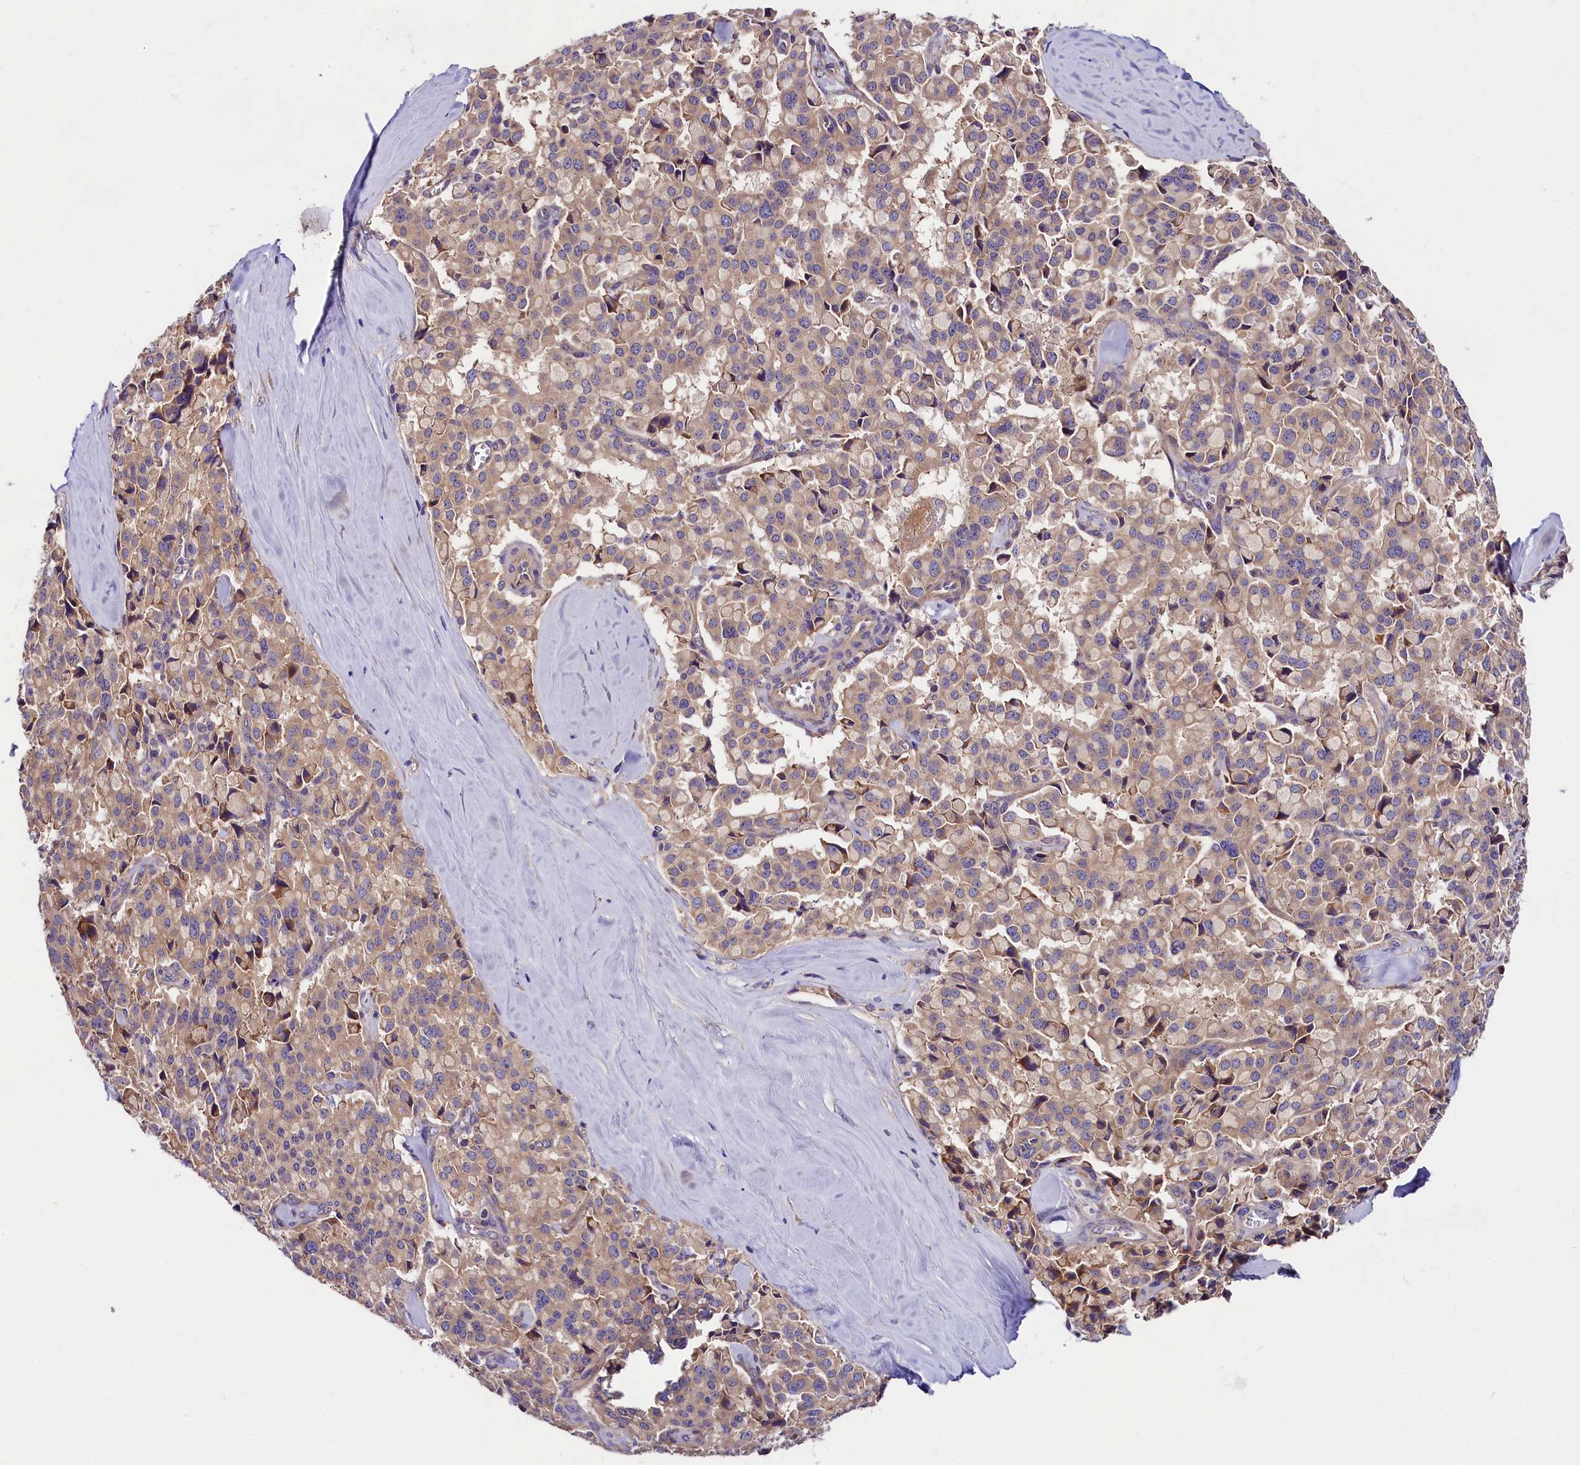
{"staining": {"intensity": "weak", "quantity": "25%-75%", "location": "cytoplasmic/membranous"}, "tissue": "pancreatic cancer", "cell_type": "Tumor cells", "image_type": "cancer", "snomed": [{"axis": "morphology", "description": "Adenocarcinoma, NOS"}, {"axis": "topography", "description": "Pancreas"}], "caption": "Weak cytoplasmic/membranous positivity is seen in approximately 25%-75% of tumor cells in pancreatic cancer (adenocarcinoma).", "gene": "SPG11", "patient": {"sex": "male", "age": 65}}